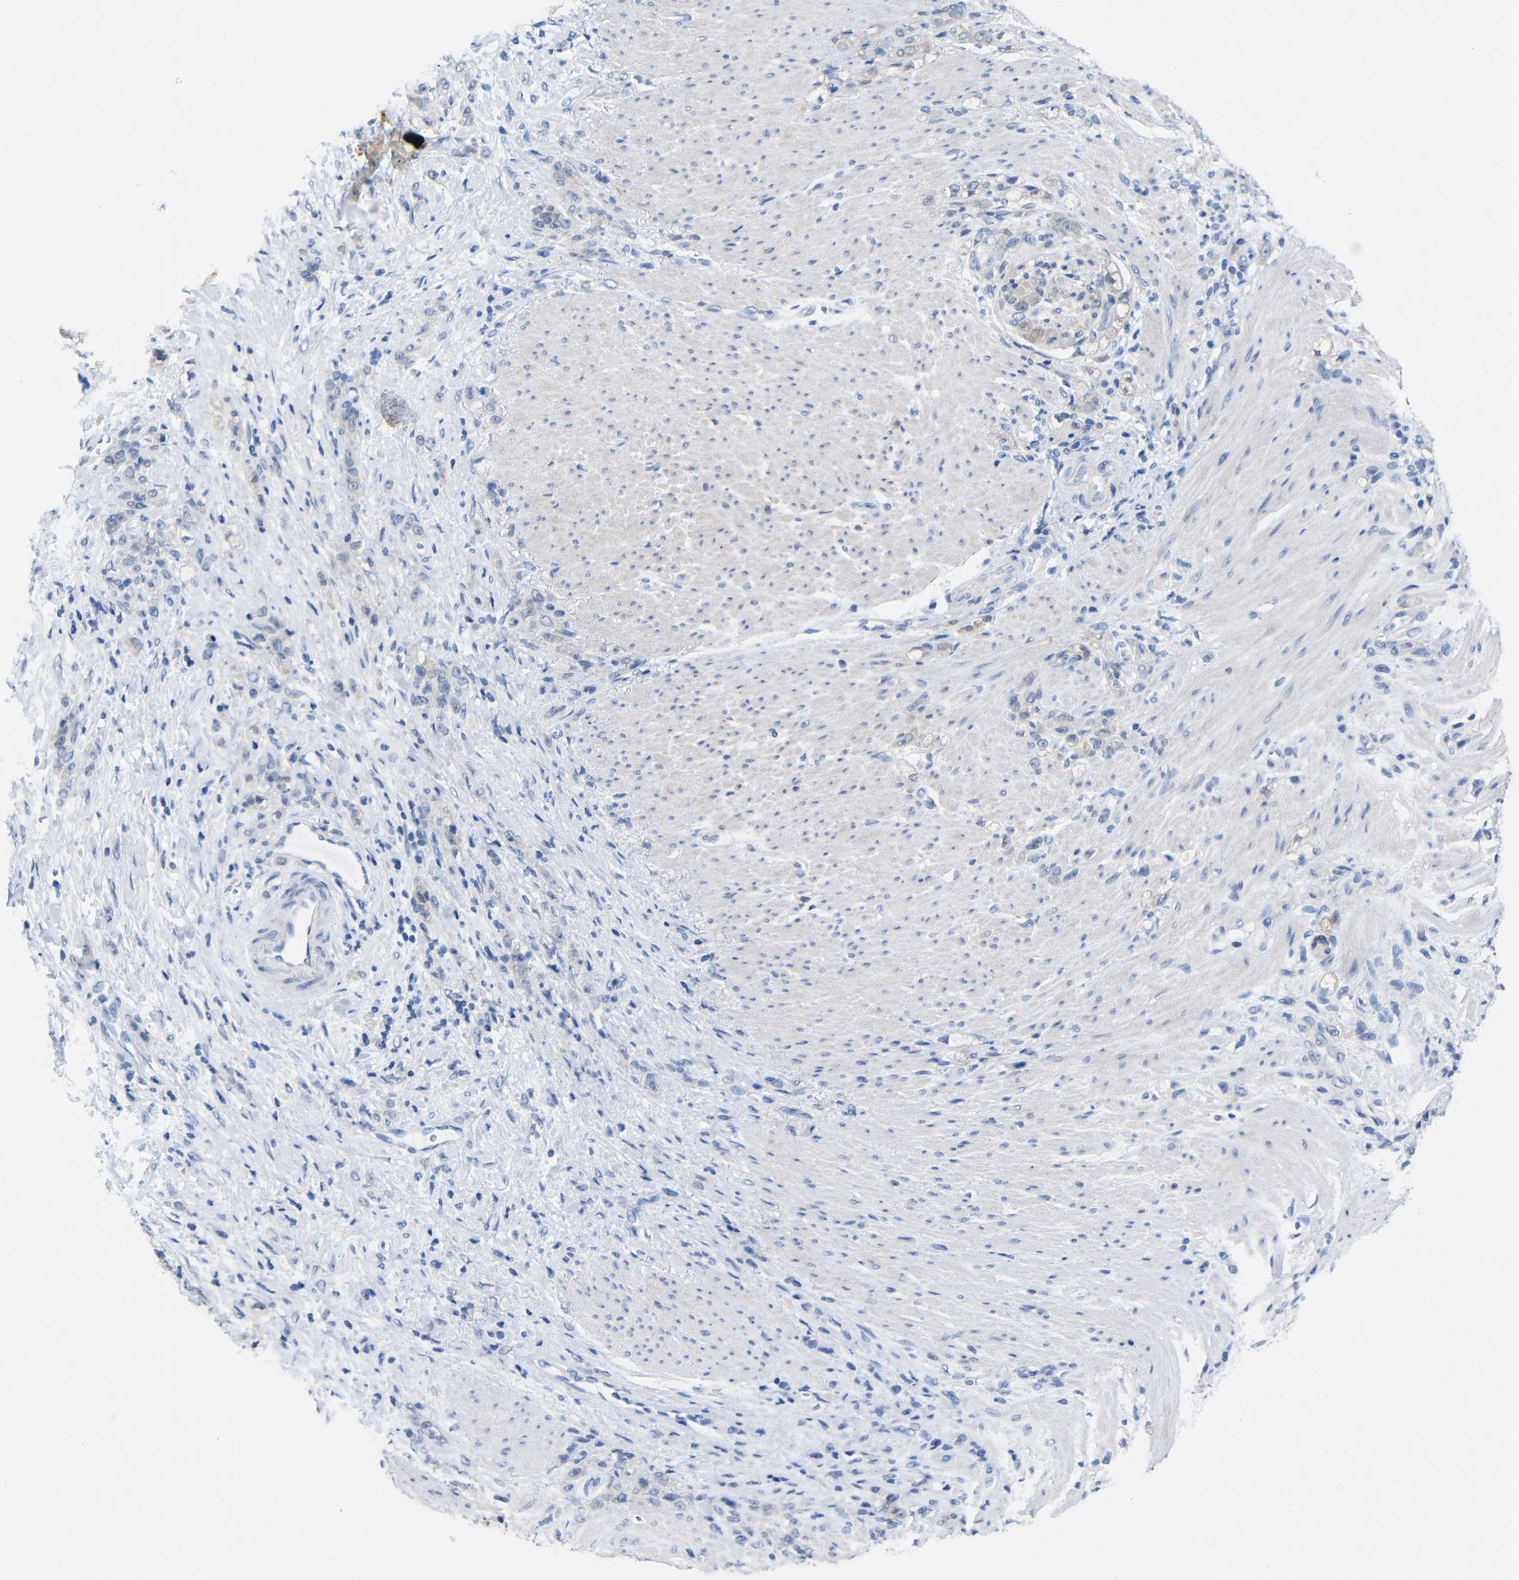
{"staining": {"intensity": "weak", "quantity": "<25%", "location": "cytoplasmic/membranous"}, "tissue": "stomach cancer", "cell_type": "Tumor cells", "image_type": "cancer", "snomed": [{"axis": "morphology", "description": "Adenocarcinoma, NOS"}, {"axis": "topography", "description": "Stomach"}], "caption": "Immunohistochemistry of human adenocarcinoma (stomach) exhibits no expression in tumor cells.", "gene": "PEBP1", "patient": {"sex": "male", "age": 82}}